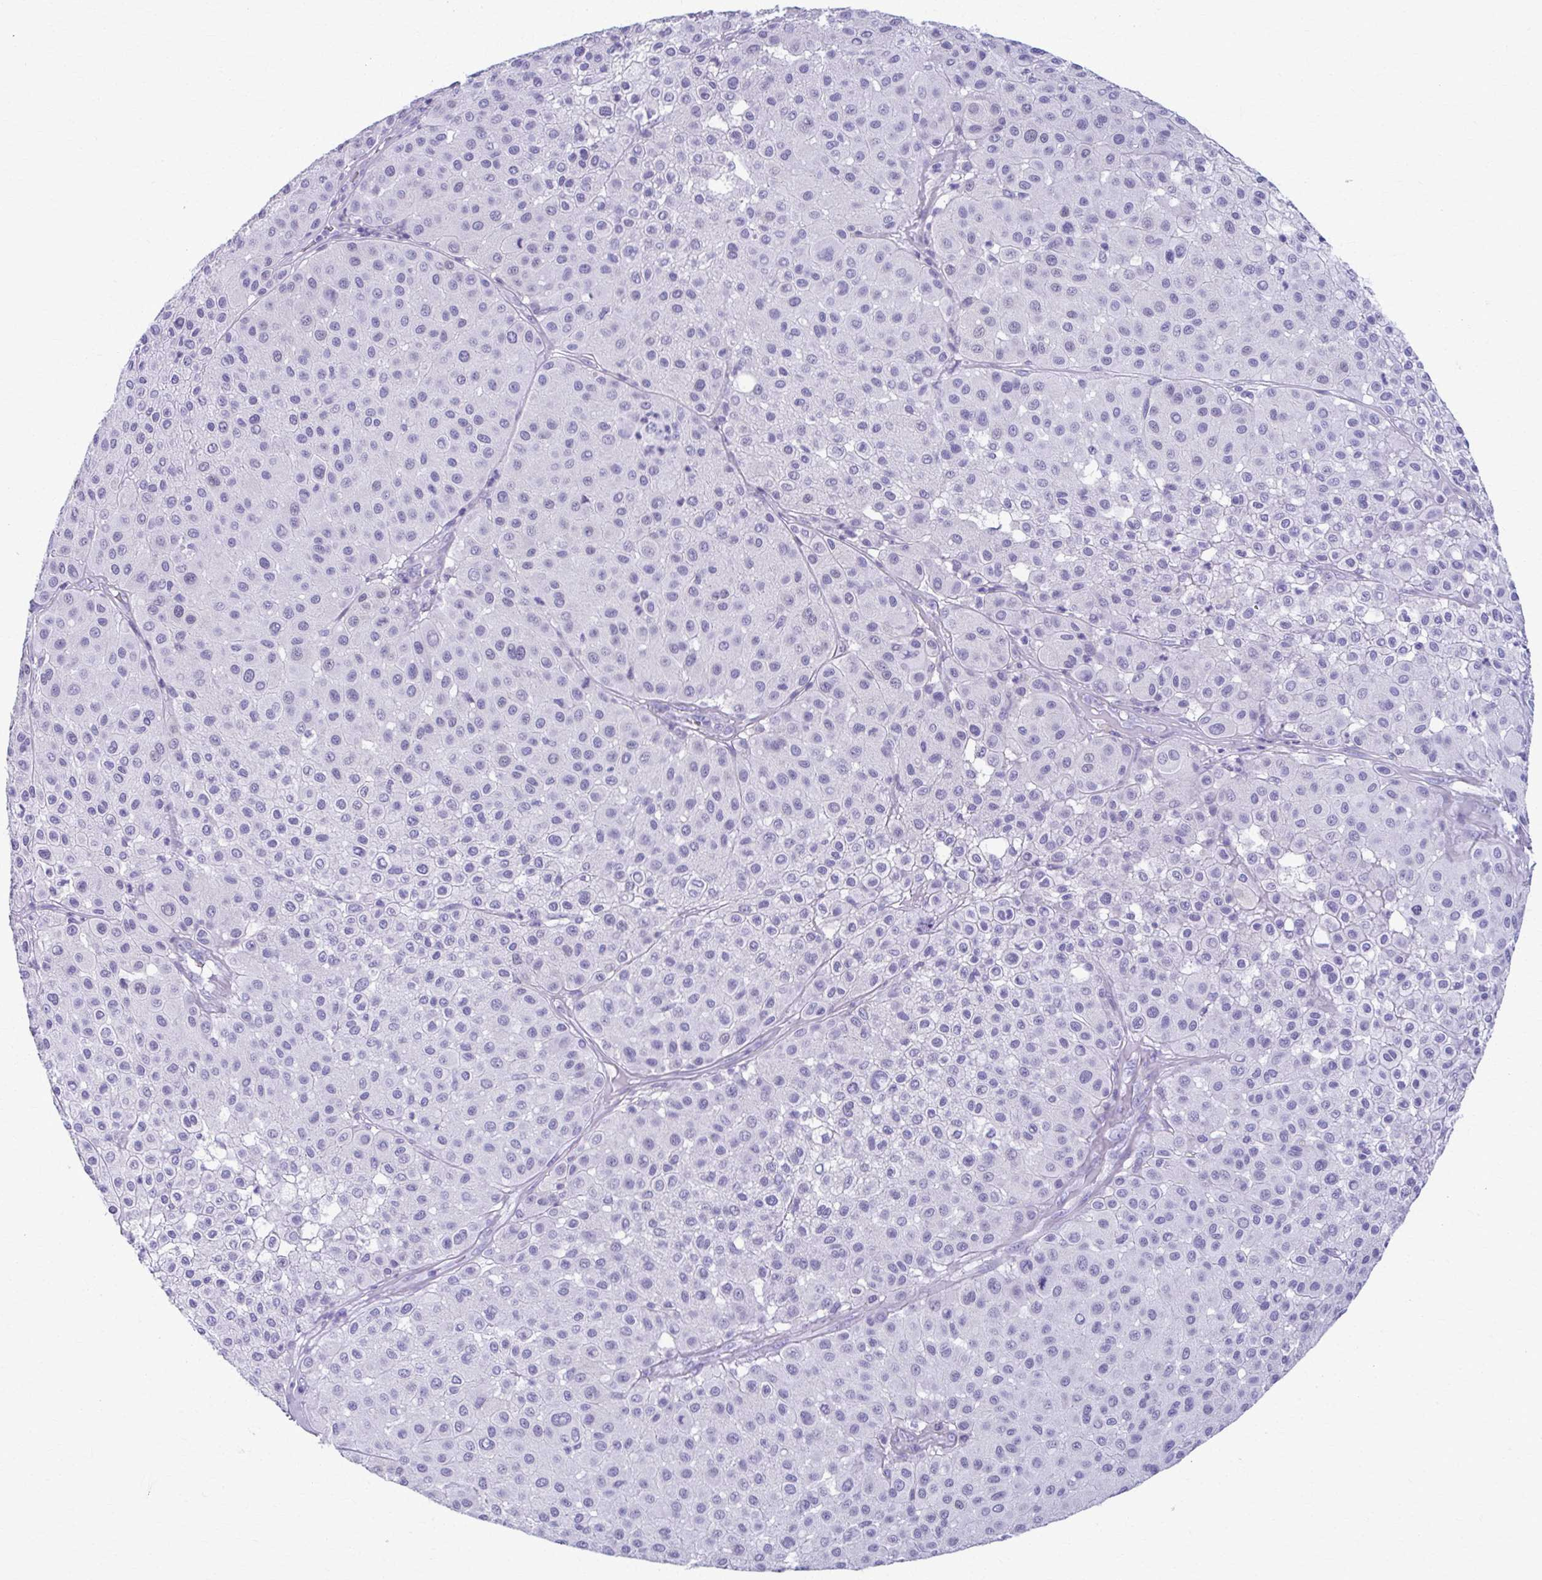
{"staining": {"intensity": "negative", "quantity": "none", "location": "none"}, "tissue": "melanoma", "cell_type": "Tumor cells", "image_type": "cancer", "snomed": [{"axis": "morphology", "description": "Malignant melanoma, Metastatic site"}, {"axis": "topography", "description": "Smooth muscle"}], "caption": "Protein analysis of malignant melanoma (metastatic site) reveals no significant expression in tumor cells. (DAB (3,3'-diaminobenzidine) immunohistochemistry visualized using brightfield microscopy, high magnification).", "gene": "MPLKIP", "patient": {"sex": "male", "age": 41}}